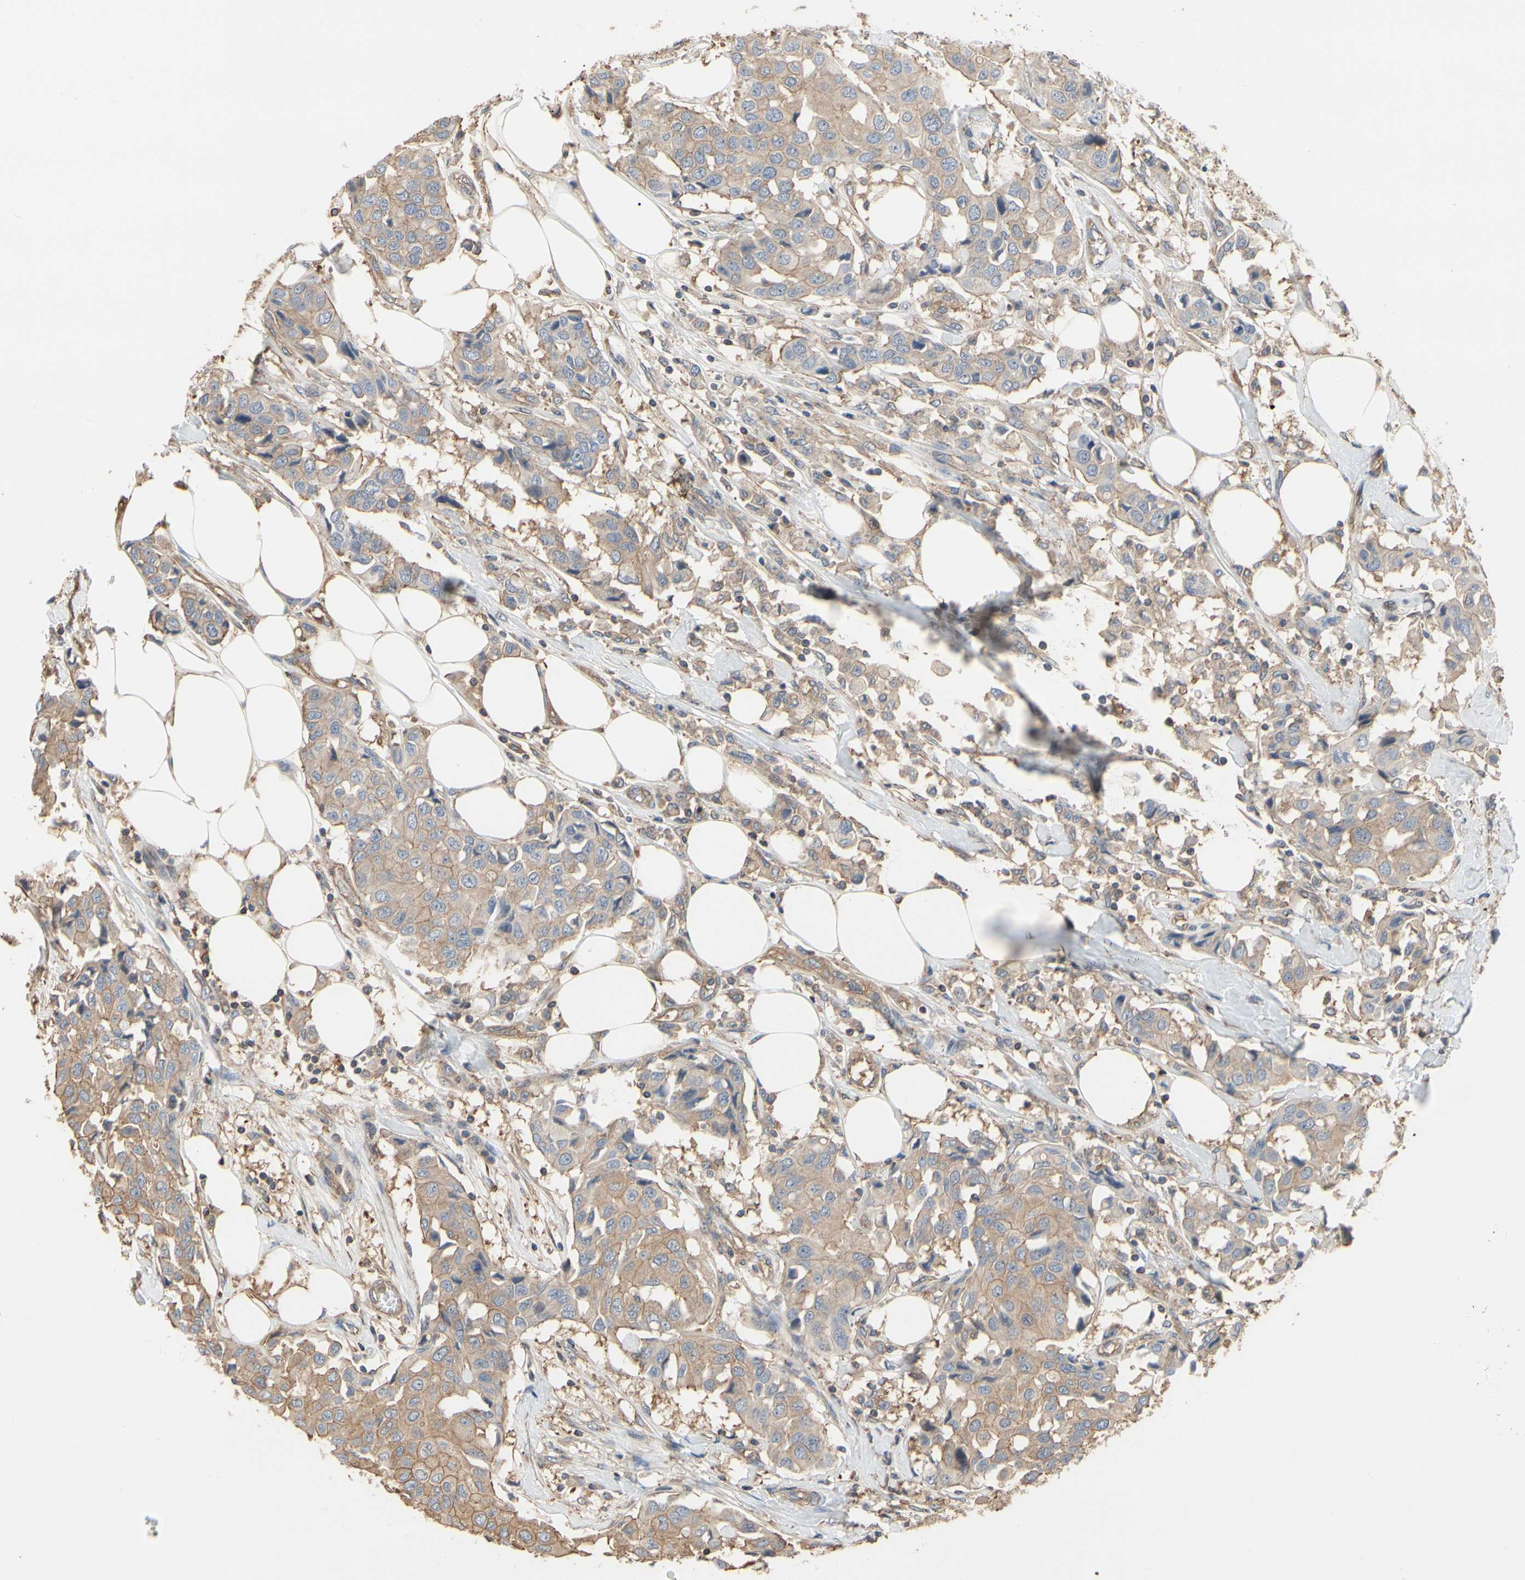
{"staining": {"intensity": "moderate", "quantity": ">75%", "location": "cytoplasmic/membranous"}, "tissue": "breast cancer", "cell_type": "Tumor cells", "image_type": "cancer", "snomed": [{"axis": "morphology", "description": "Duct carcinoma"}, {"axis": "topography", "description": "Breast"}], "caption": "A medium amount of moderate cytoplasmic/membranous staining is identified in approximately >75% of tumor cells in breast intraductal carcinoma tissue.", "gene": "PDZK1", "patient": {"sex": "female", "age": 80}}